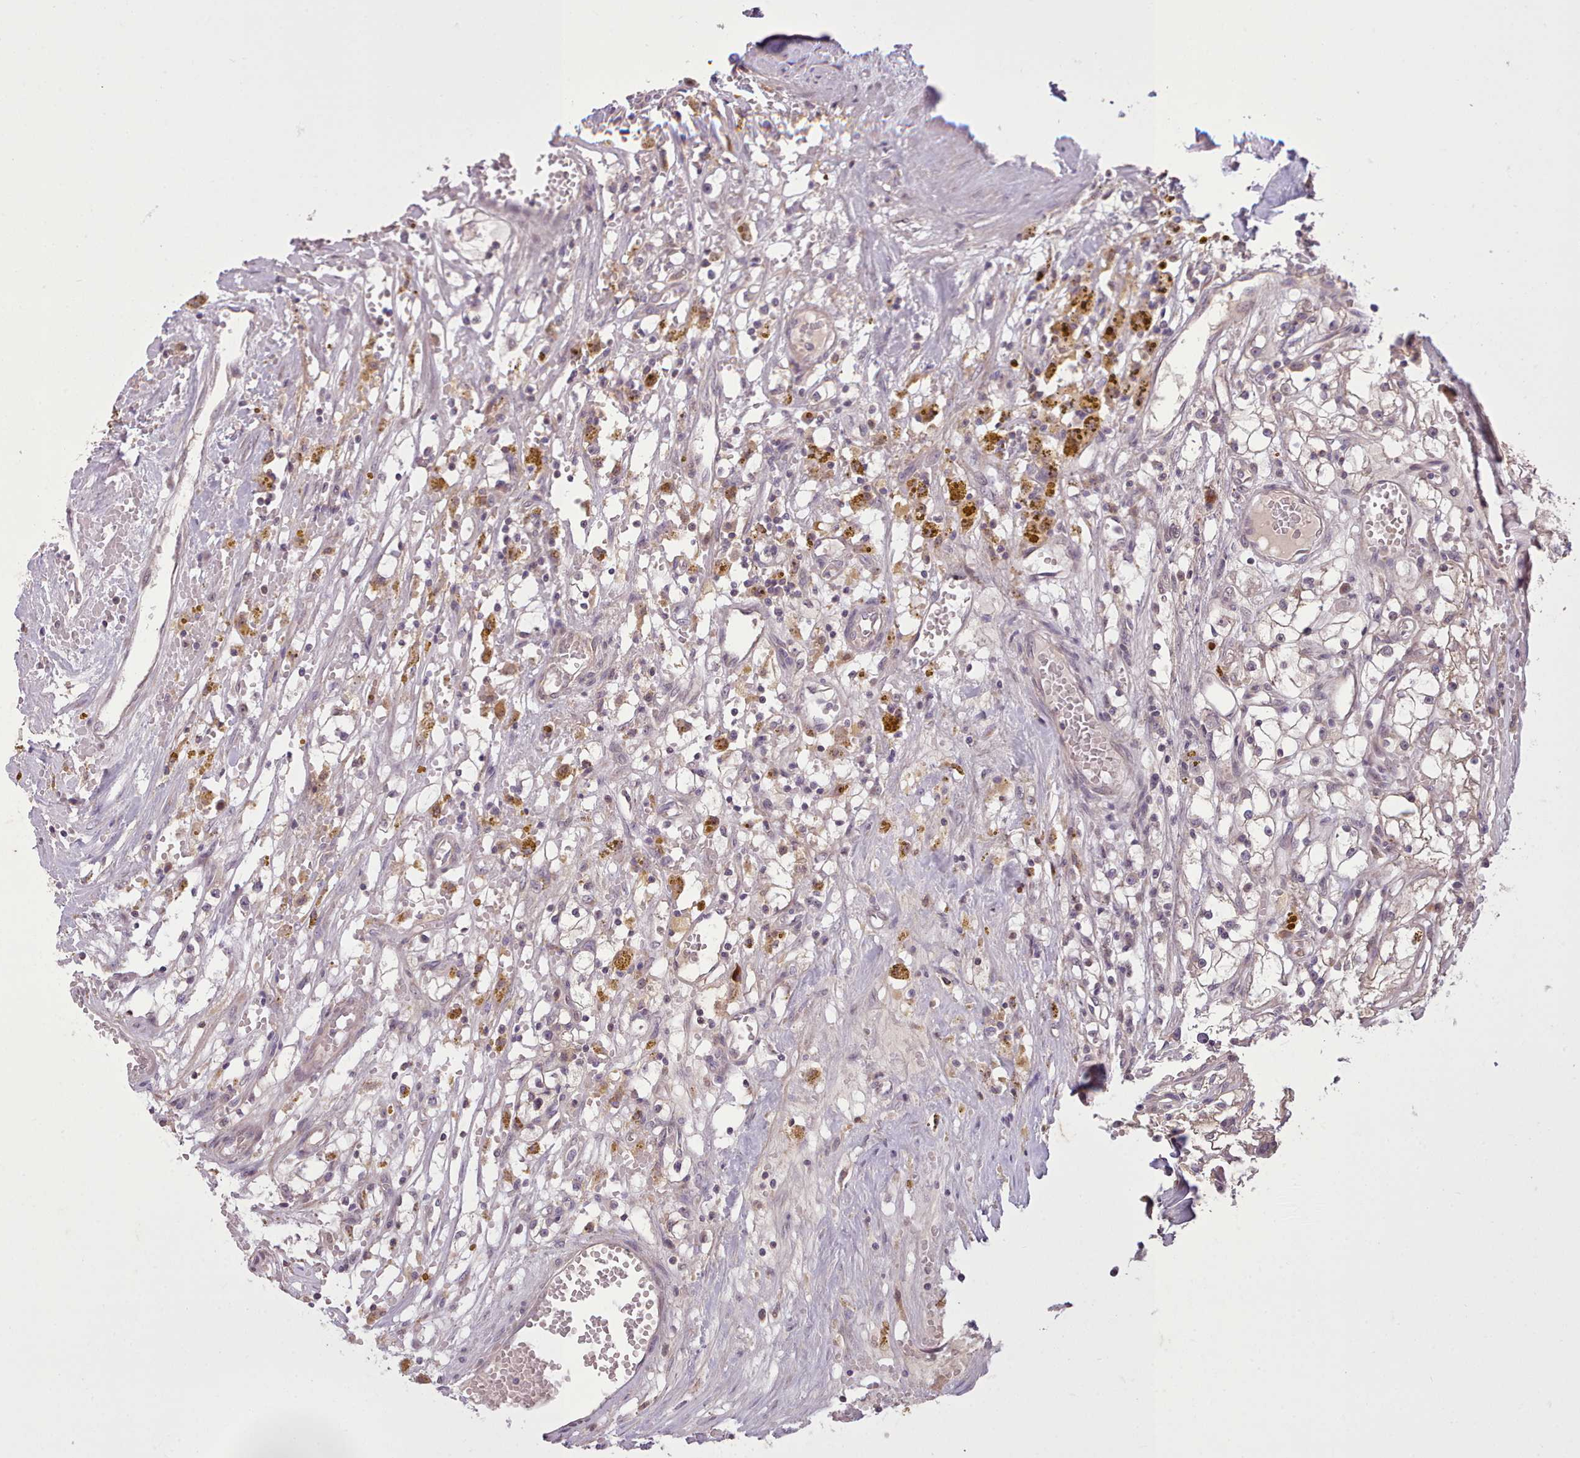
{"staining": {"intensity": "weak", "quantity": "<25%", "location": "cytoplasmic/membranous"}, "tissue": "renal cancer", "cell_type": "Tumor cells", "image_type": "cancer", "snomed": [{"axis": "morphology", "description": "Adenocarcinoma, NOS"}, {"axis": "topography", "description": "Kidney"}], "caption": "Immunohistochemistry (IHC) of renal cancer (adenocarcinoma) demonstrates no staining in tumor cells. (DAB immunohistochemistry, high magnification).", "gene": "NMRK1", "patient": {"sex": "male", "age": 56}}